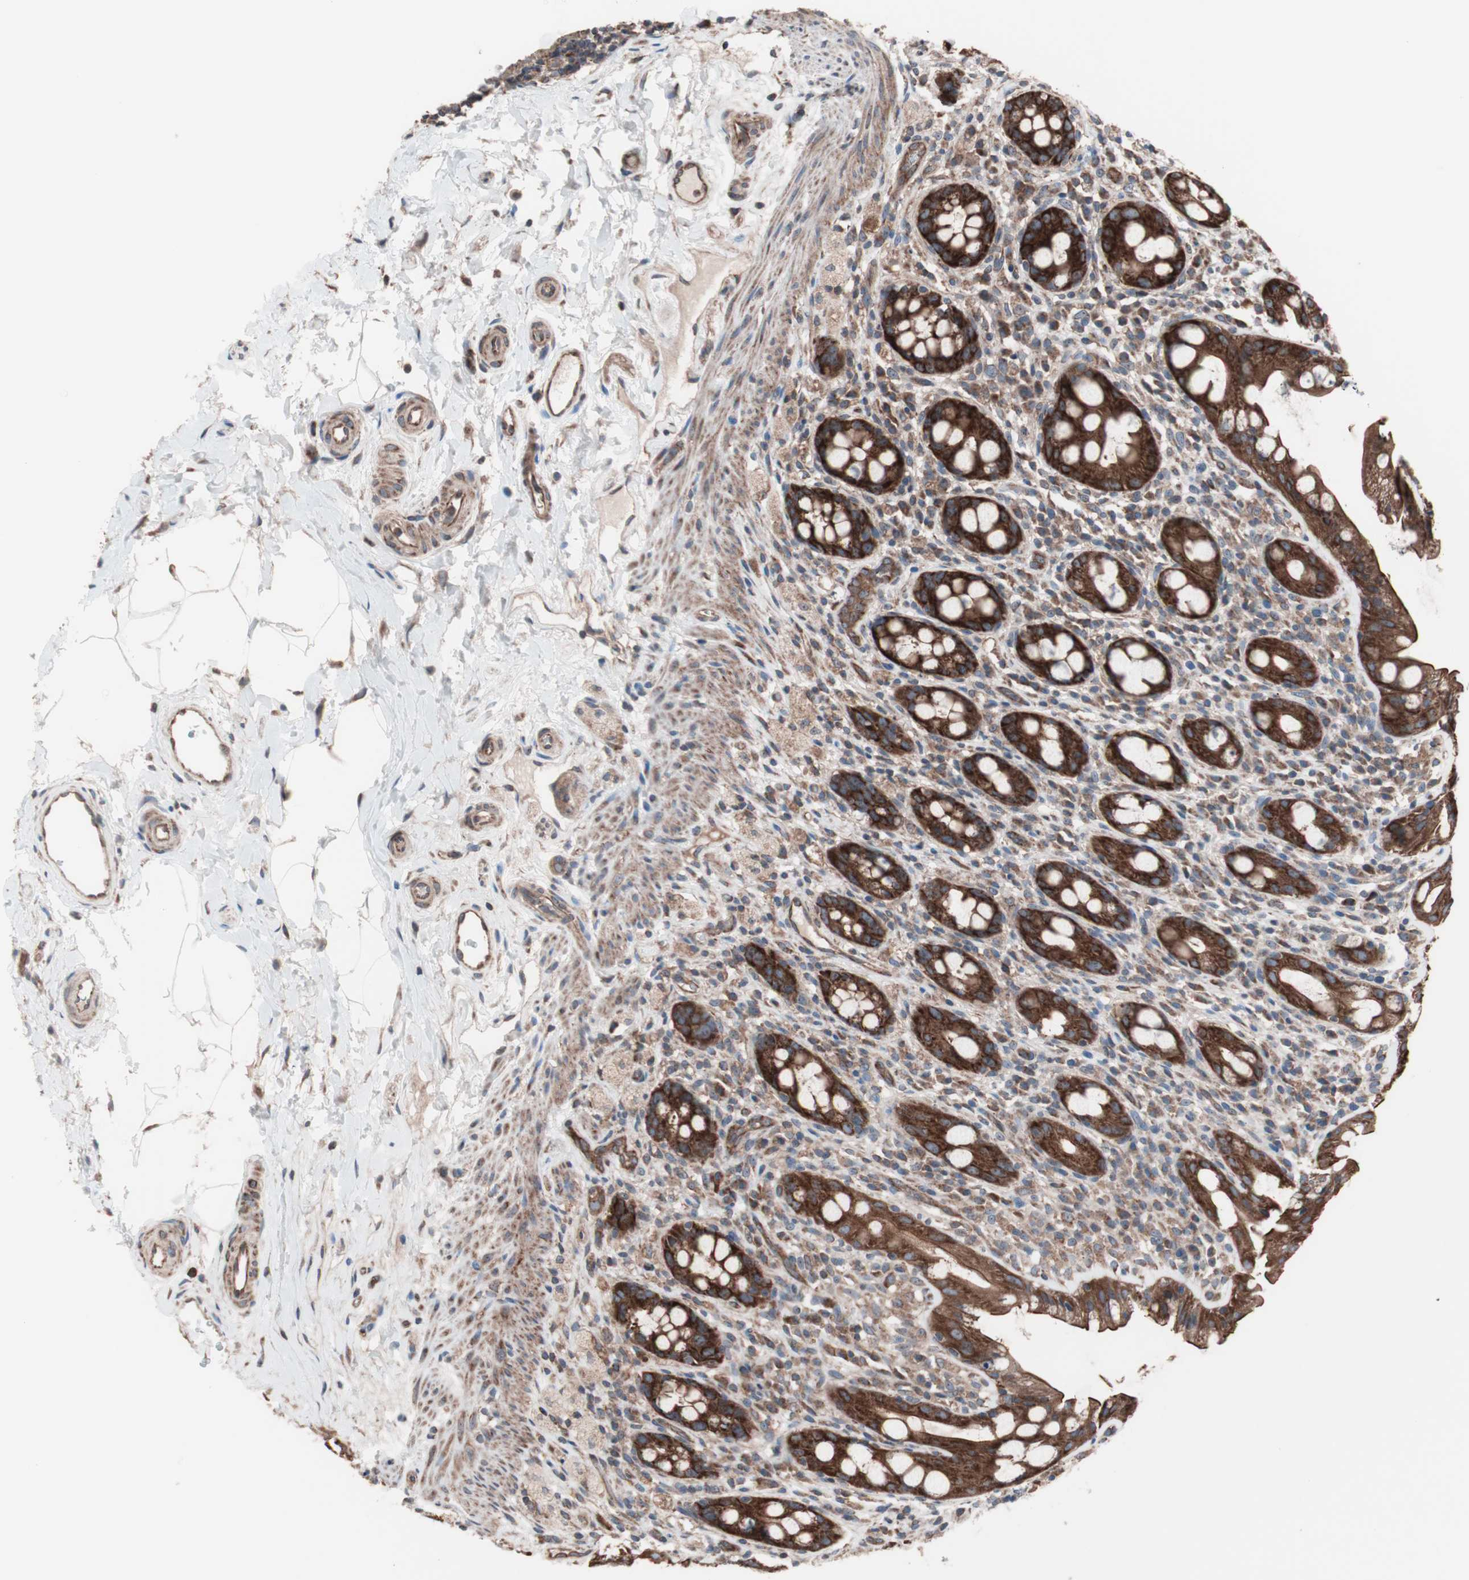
{"staining": {"intensity": "strong", "quantity": ">75%", "location": "cytoplasmic/membranous"}, "tissue": "rectum", "cell_type": "Glandular cells", "image_type": "normal", "snomed": [{"axis": "morphology", "description": "Normal tissue, NOS"}, {"axis": "topography", "description": "Rectum"}], "caption": "Benign rectum displays strong cytoplasmic/membranous staining in approximately >75% of glandular cells.", "gene": "CTTNBP2NL", "patient": {"sex": "male", "age": 44}}